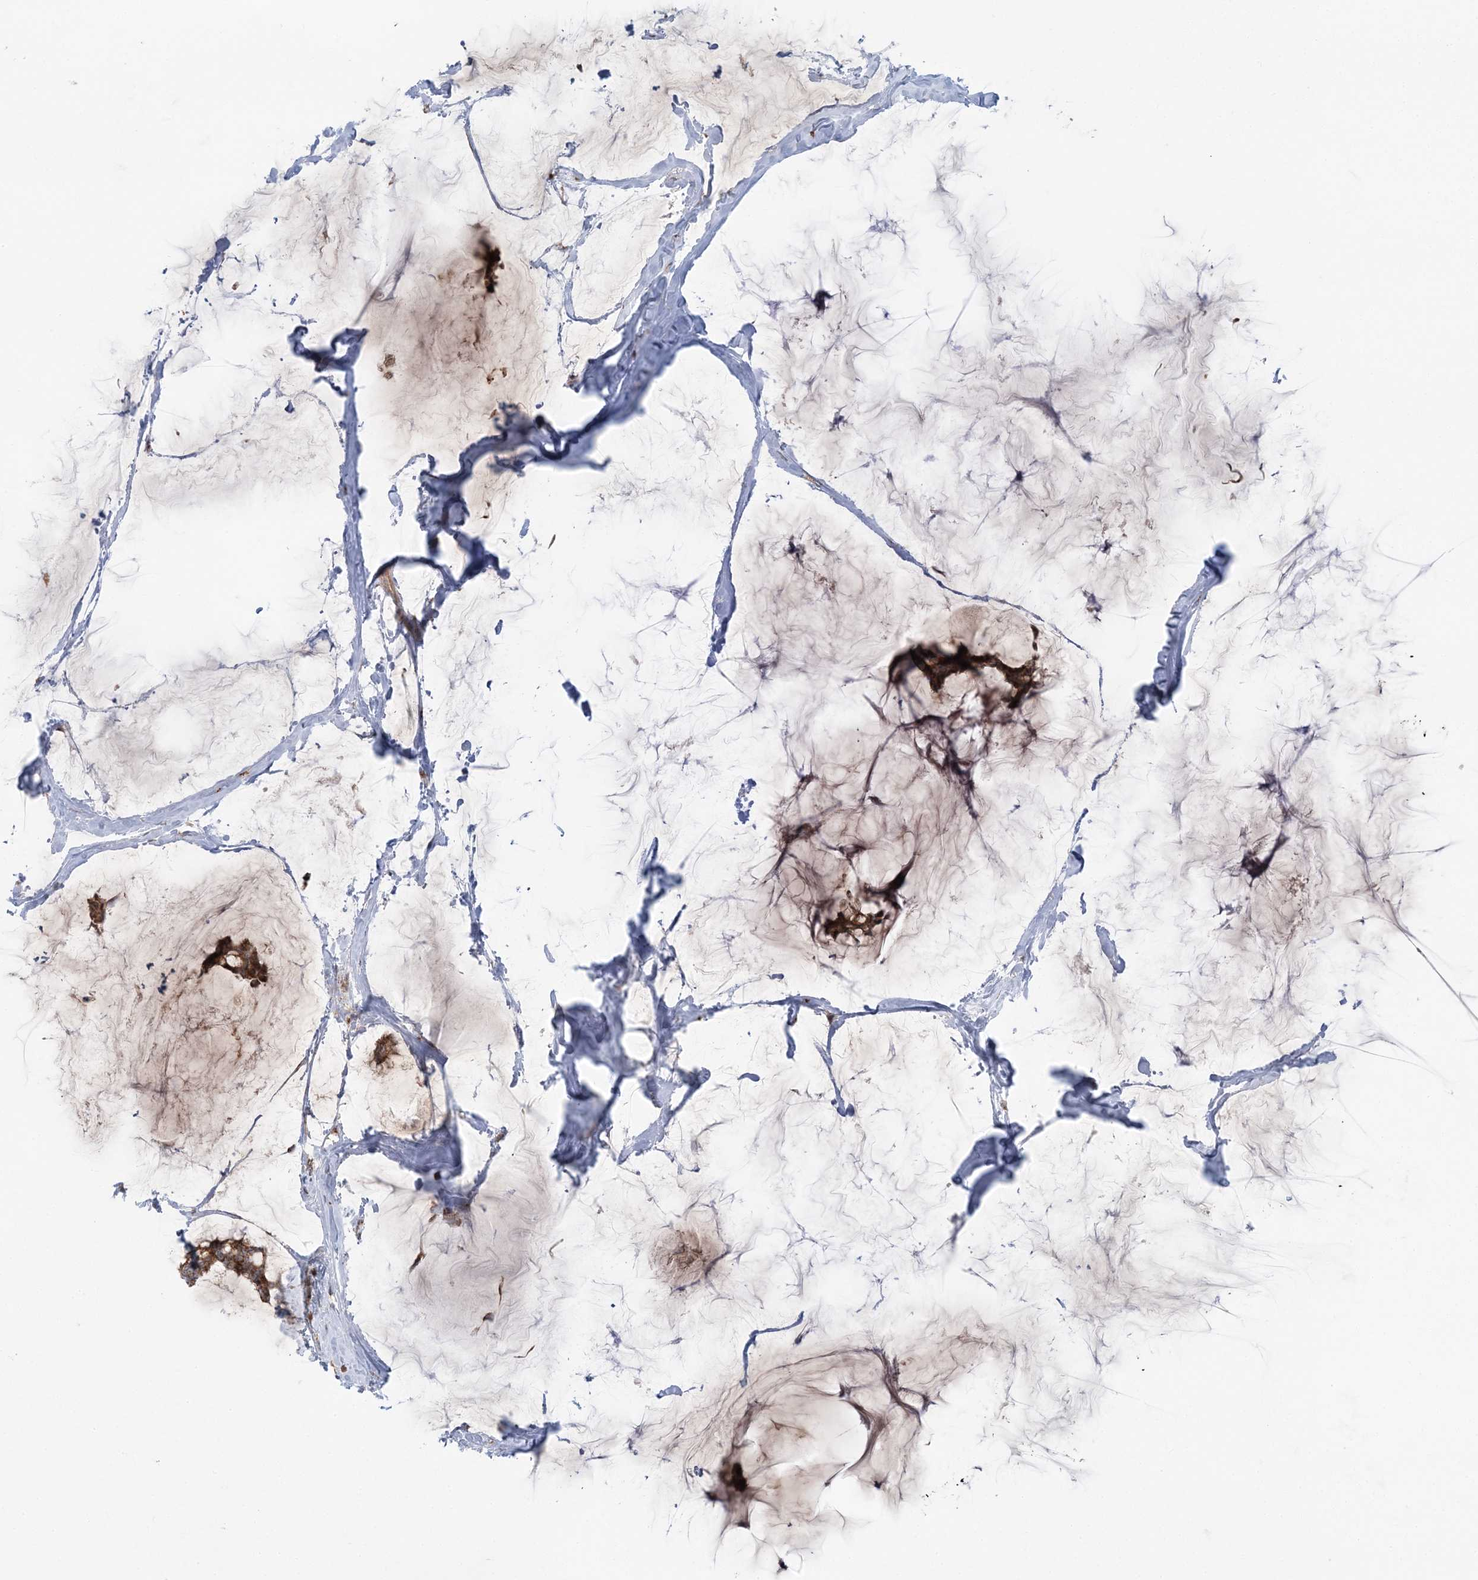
{"staining": {"intensity": "moderate", "quantity": ">75%", "location": "cytoplasmic/membranous"}, "tissue": "breast cancer", "cell_type": "Tumor cells", "image_type": "cancer", "snomed": [{"axis": "morphology", "description": "Duct carcinoma"}, {"axis": "topography", "description": "Breast"}], "caption": "Breast cancer stained with a protein marker exhibits moderate staining in tumor cells.", "gene": "ABCC3", "patient": {"sex": "female", "age": 93}}